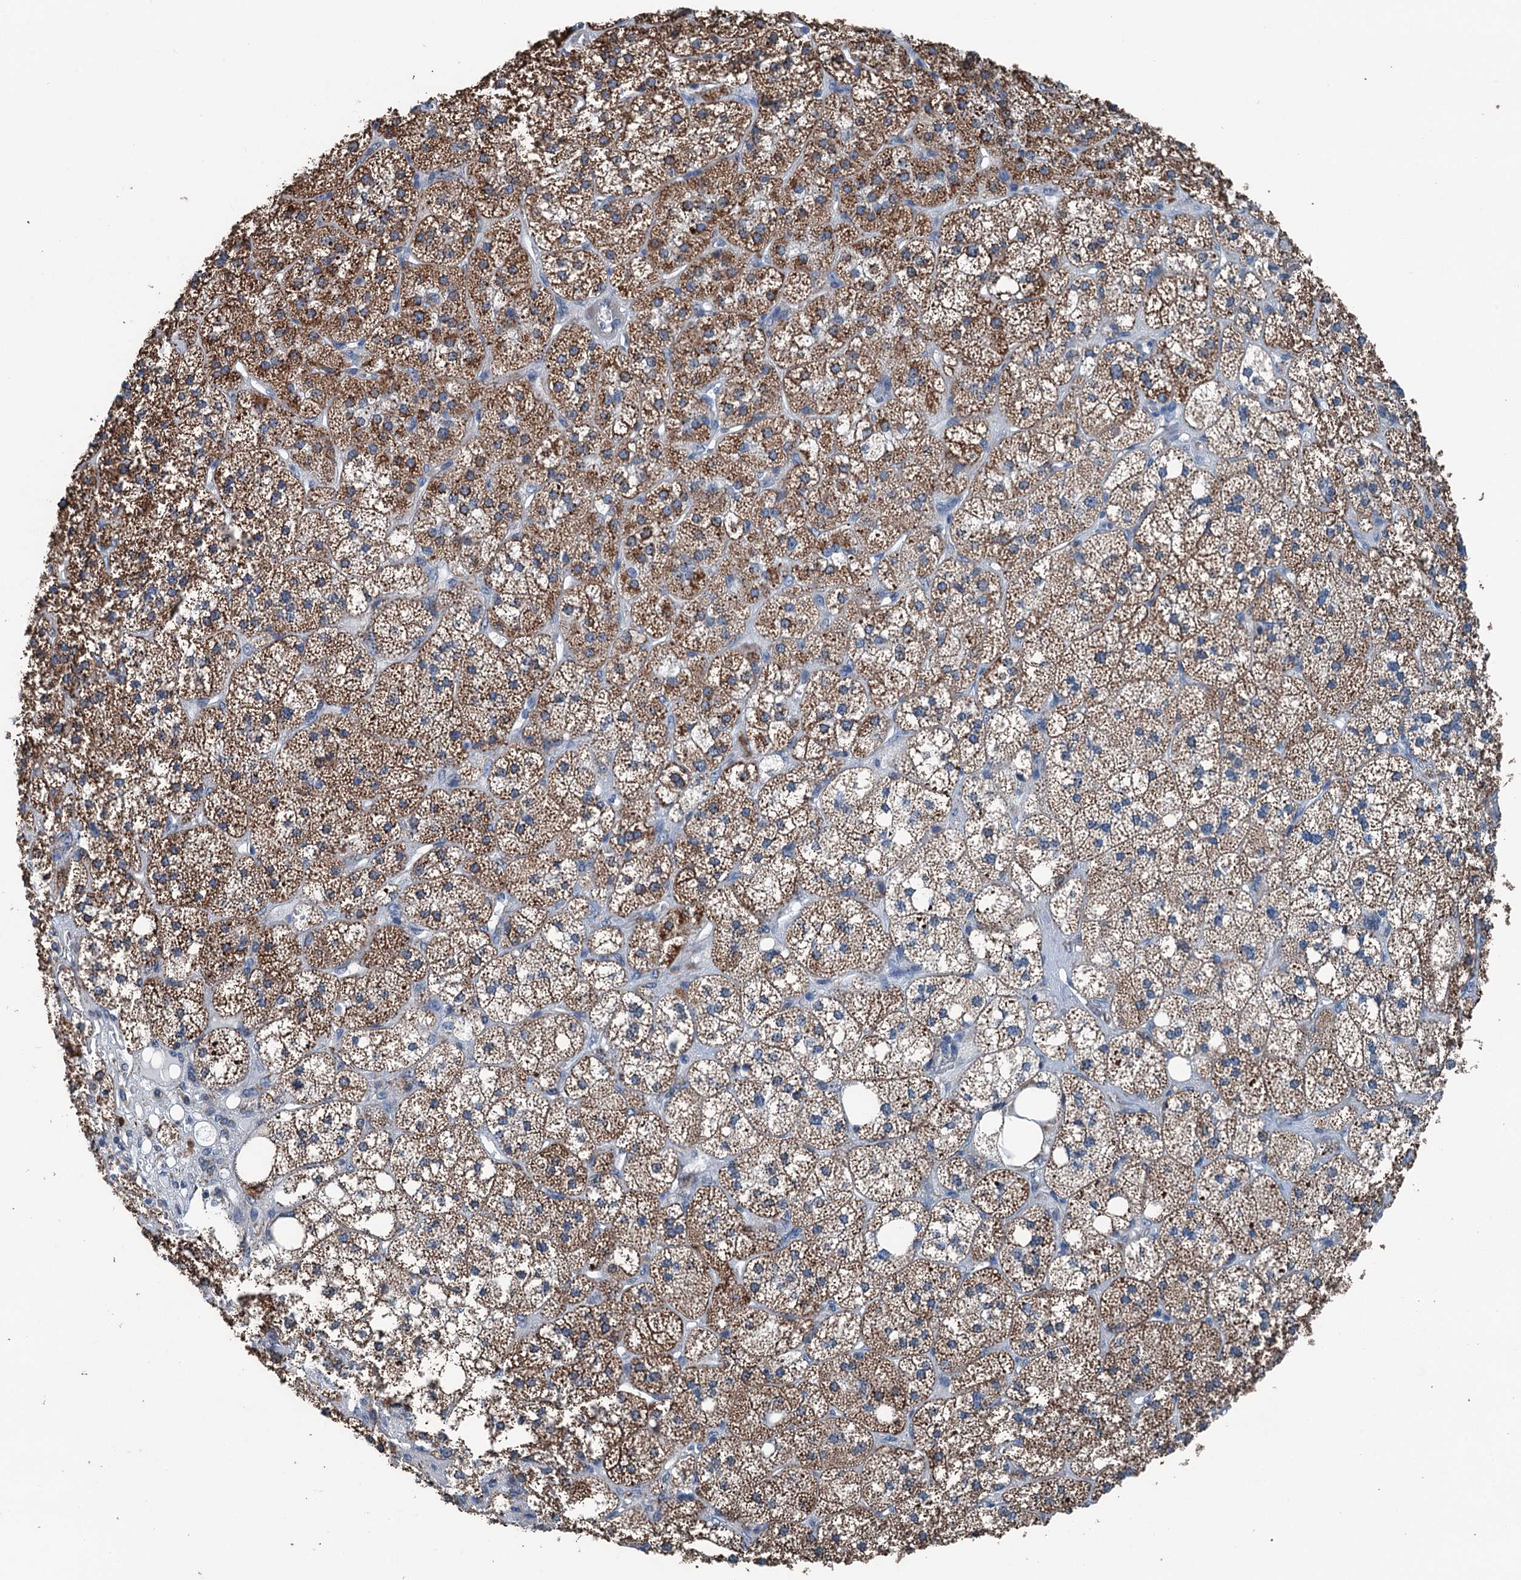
{"staining": {"intensity": "strong", "quantity": ">75%", "location": "cytoplasmic/membranous"}, "tissue": "adrenal gland", "cell_type": "Glandular cells", "image_type": "normal", "snomed": [{"axis": "morphology", "description": "Normal tissue, NOS"}, {"axis": "topography", "description": "Adrenal gland"}], "caption": "High-power microscopy captured an immunohistochemistry image of unremarkable adrenal gland, revealing strong cytoplasmic/membranous expression in about >75% of glandular cells. (Stains: DAB (3,3'-diaminobenzidine) in brown, nuclei in blue, Microscopy: brightfield microscopy at high magnification).", "gene": "TRPT1", "patient": {"sex": "male", "age": 61}}